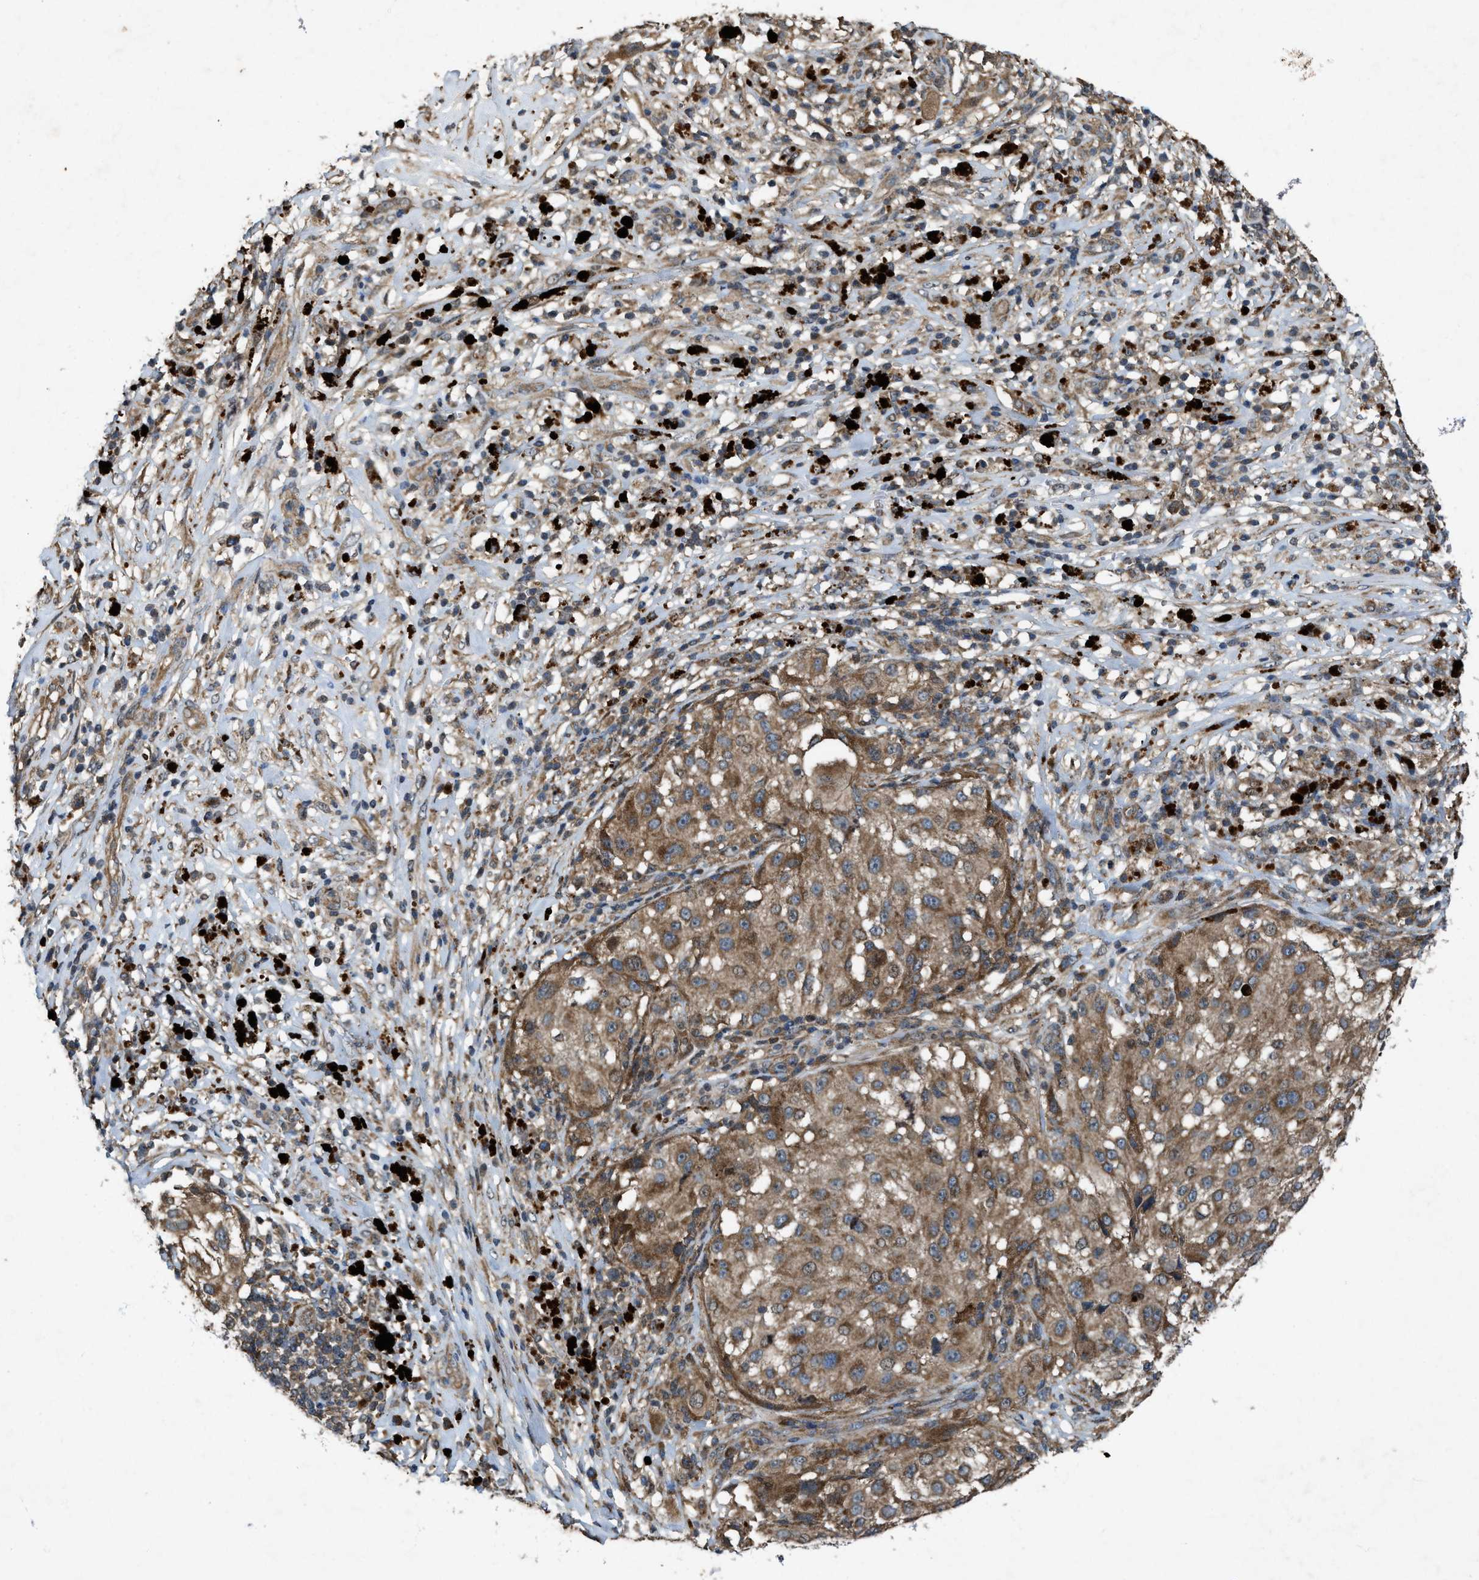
{"staining": {"intensity": "moderate", "quantity": ">75%", "location": "cytoplasmic/membranous"}, "tissue": "melanoma", "cell_type": "Tumor cells", "image_type": "cancer", "snomed": [{"axis": "morphology", "description": "Necrosis, NOS"}, {"axis": "morphology", "description": "Malignant melanoma, NOS"}, {"axis": "topography", "description": "Skin"}], "caption": "Moderate cytoplasmic/membranous protein expression is present in approximately >75% of tumor cells in melanoma.", "gene": "PDP2", "patient": {"sex": "female", "age": 87}}